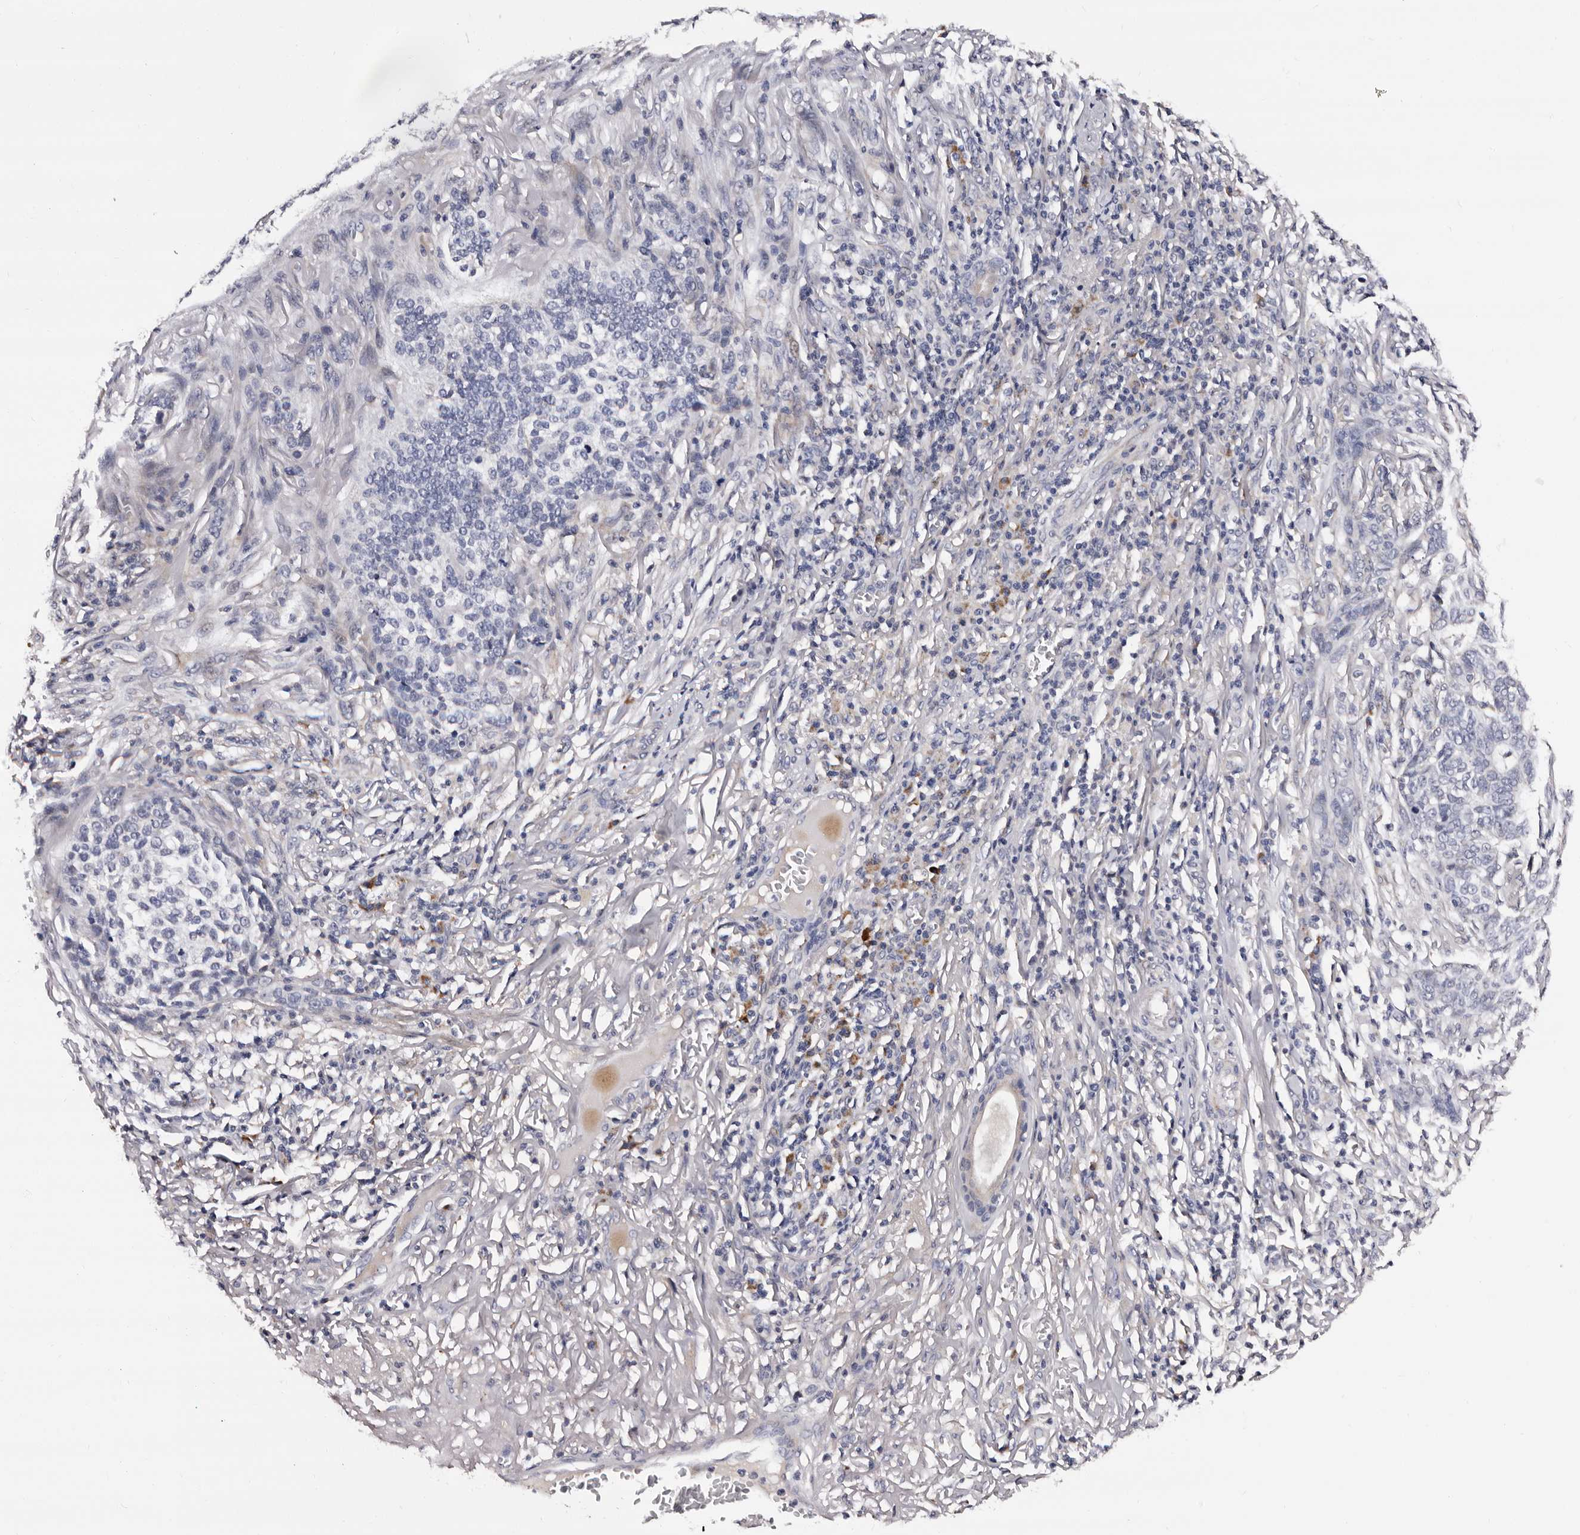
{"staining": {"intensity": "negative", "quantity": "none", "location": "none"}, "tissue": "skin cancer", "cell_type": "Tumor cells", "image_type": "cancer", "snomed": [{"axis": "morphology", "description": "Basal cell carcinoma"}, {"axis": "topography", "description": "Skin"}], "caption": "IHC histopathology image of skin basal cell carcinoma stained for a protein (brown), which displays no staining in tumor cells.", "gene": "TAF4B", "patient": {"sex": "male", "age": 85}}